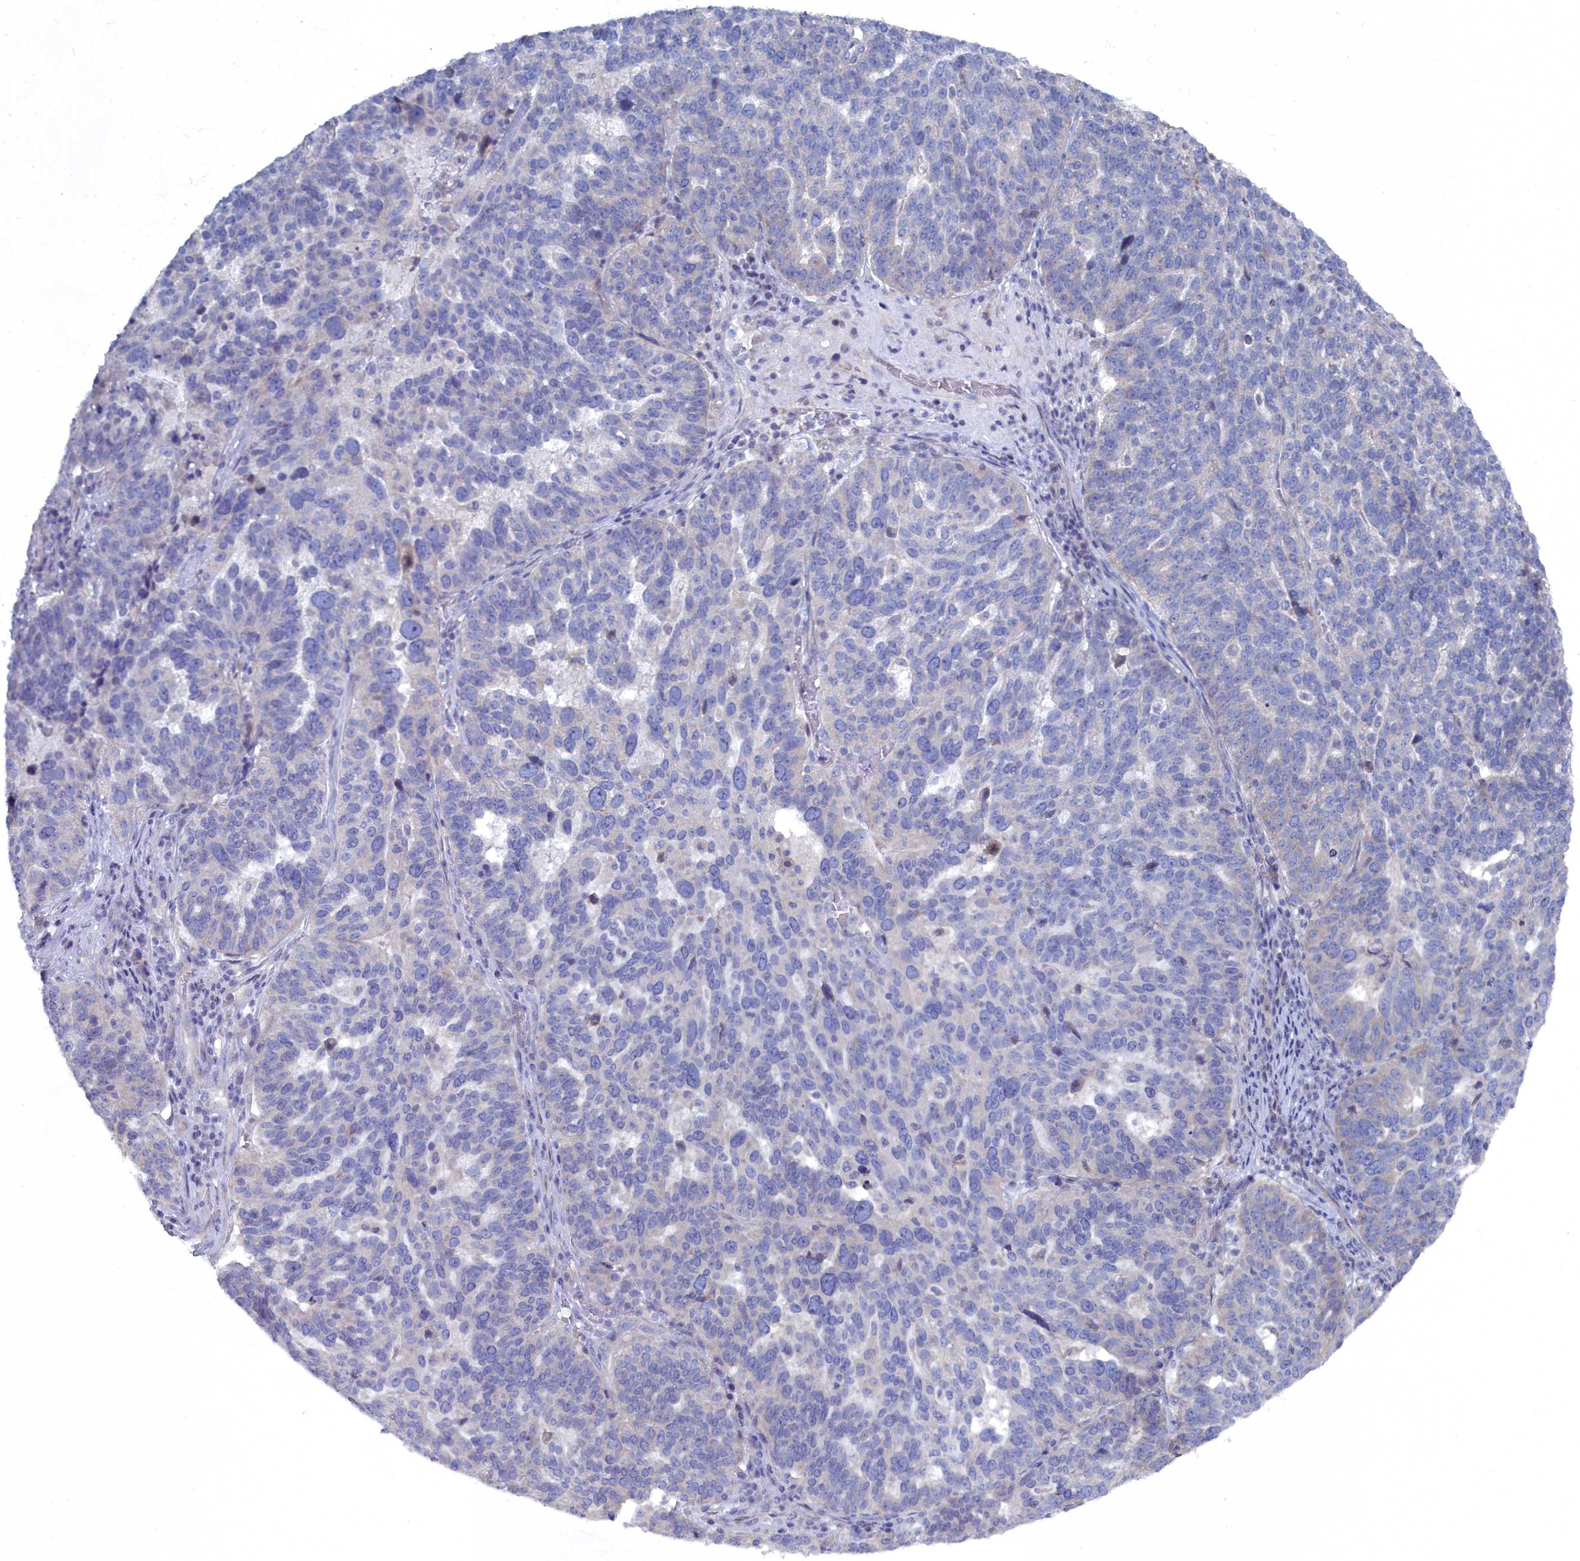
{"staining": {"intensity": "negative", "quantity": "none", "location": "none"}, "tissue": "ovarian cancer", "cell_type": "Tumor cells", "image_type": "cancer", "snomed": [{"axis": "morphology", "description": "Cystadenocarcinoma, serous, NOS"}, {"axis": "topography", "description": "Ovary"}], "caption": "This photomicrograph is of ovarian cancer stained with IHC to label a protein in brown with the nuclei are counter-stained blue. There is no staining in tumor cells.", "gene": "CCDC149", "patient": {"sex": "female", "age": 59}}